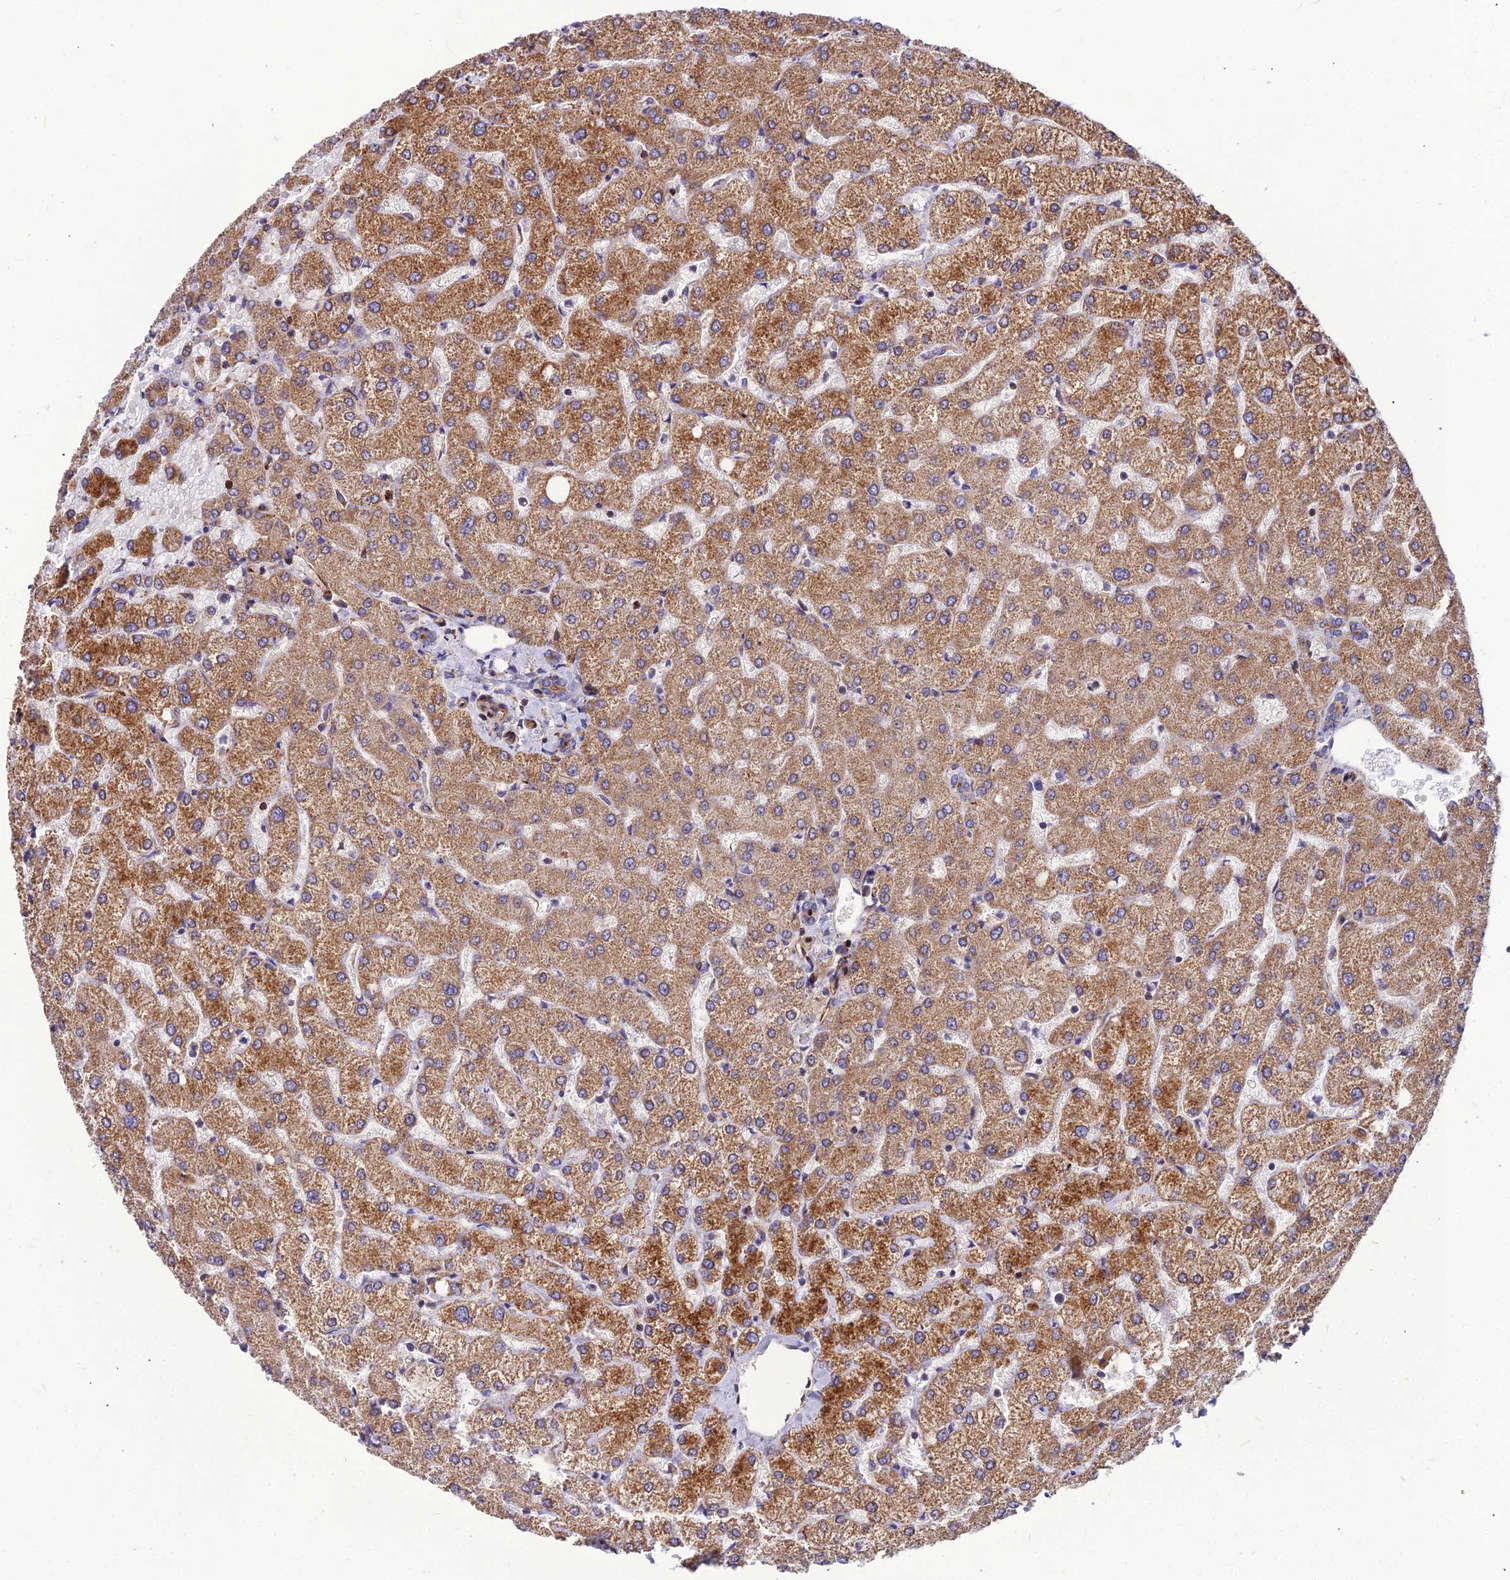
{"staining": {"intensity": "moderate", "quantity": "<25%", "location": "cytoplasmic/membranous"}, "tissue": "liver", "cell_type": "Cholangiocytes", "image_type": "normal", "snomed": [{"axis": "morphology", "description": "Normal tissue, NOS"}, {"axis": "topography", "description": "Liver"}], "caption": "This histopathology image shows immunohistochemistry (IHC) staining of benign human liver, with low moderate cytoplasmic/membranous expression in approximately <25% of cholangiocytes.", "gene": "ASPHD1", "patient": {"sex": "female", "age": 54}}